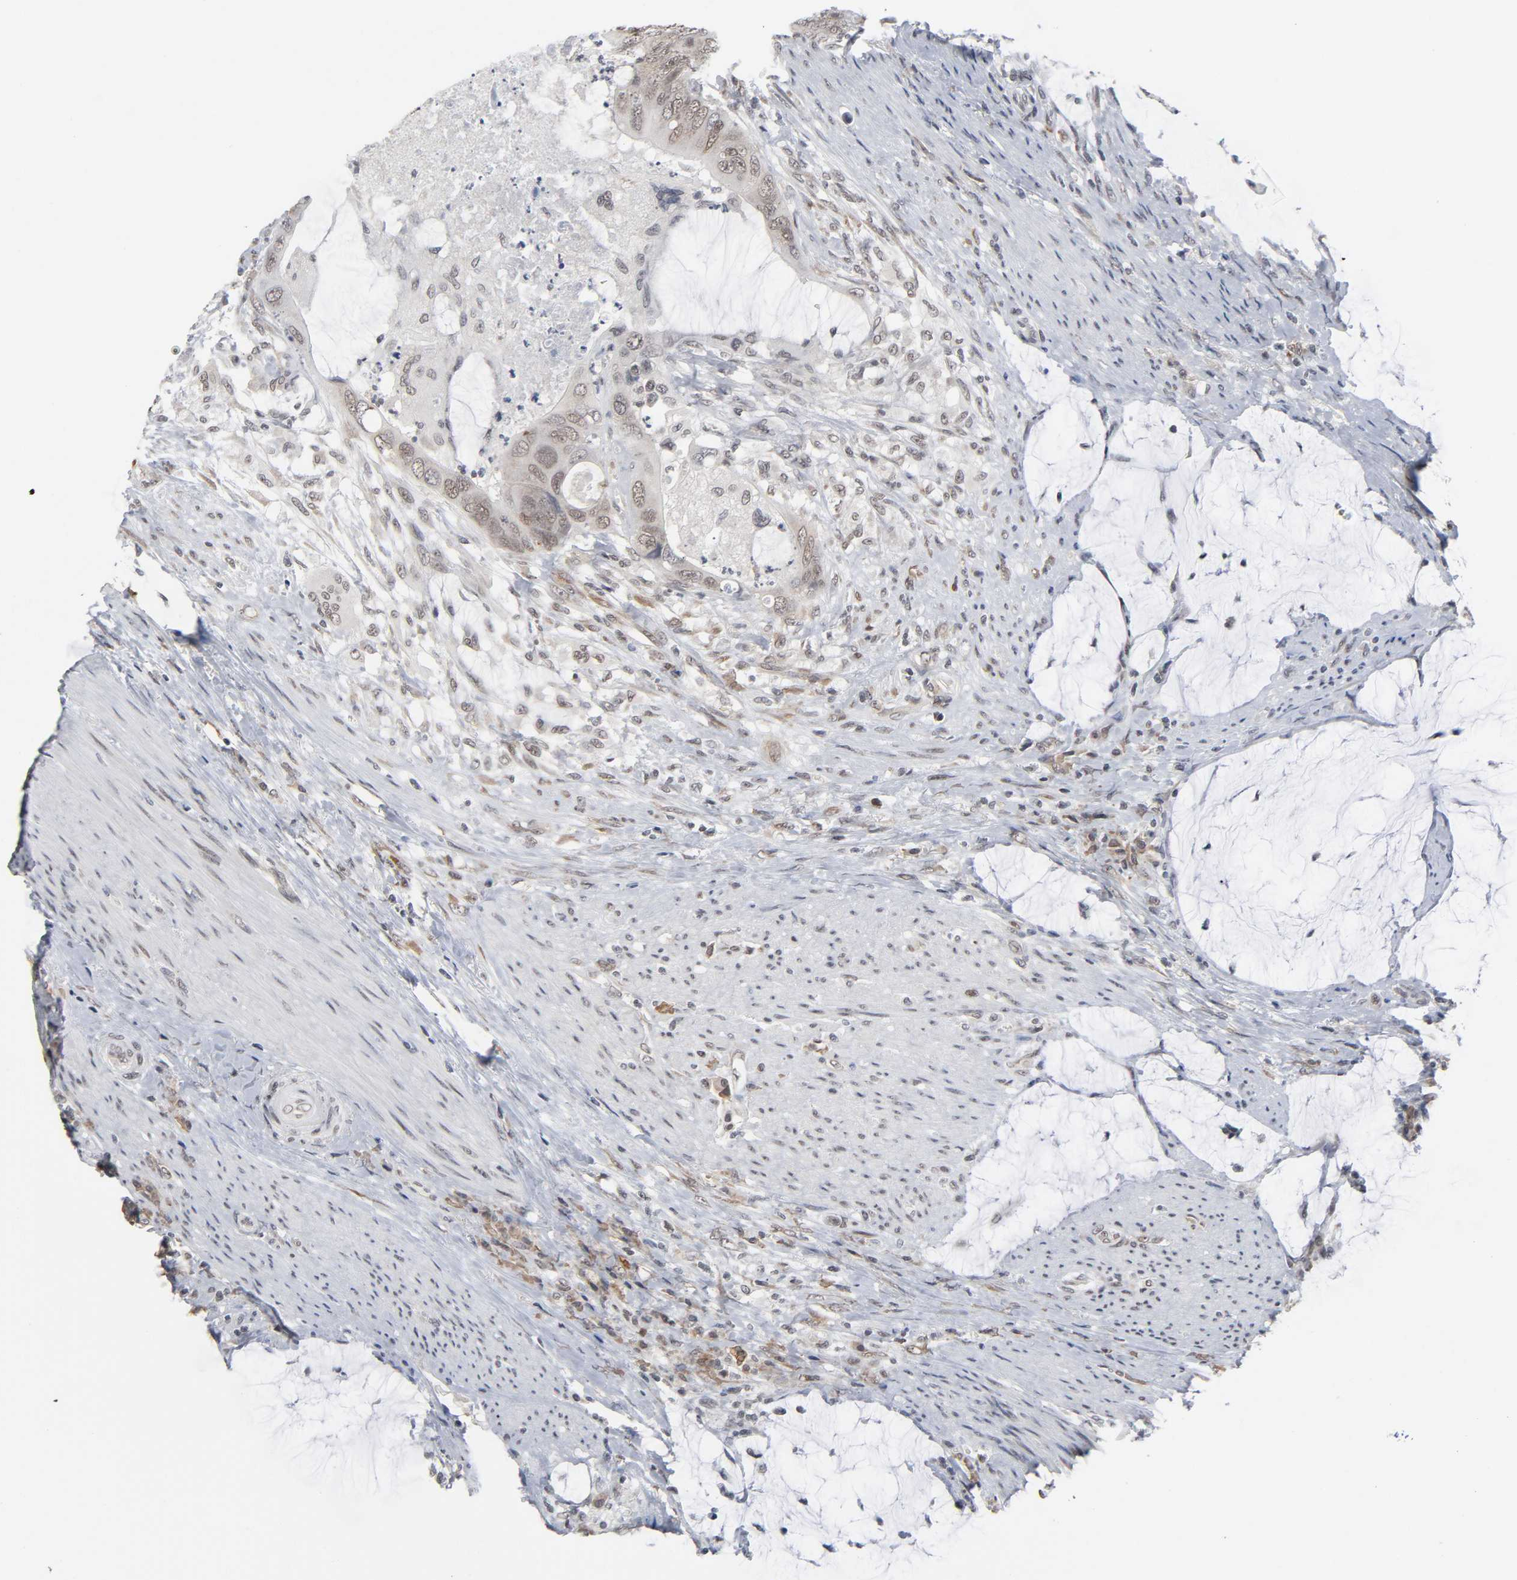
{"staining": {"intensity": "weak", "quantity": ">75%", "location": "cytoplasmic/membranous,nuclear"}, "tissue": "colorectal cancer", "cell_type": "Tumor cells", "image_type": "cancer", "snomed": [{"axis": "morphology", "description": "Adenocarcinoma, NOS"}, {"axis": "topography", "description": "Rectum"}], "caption": "Immunohistochemistry (DAB) staining of colorectal cancer (adenocarcinoma) displays weak cytoplasmic/membranous and nuclear protein positivity in approximately >75% of tumor cells.", "gene": "ZNF384", "patient": {"sex": "female", "age": 77}}